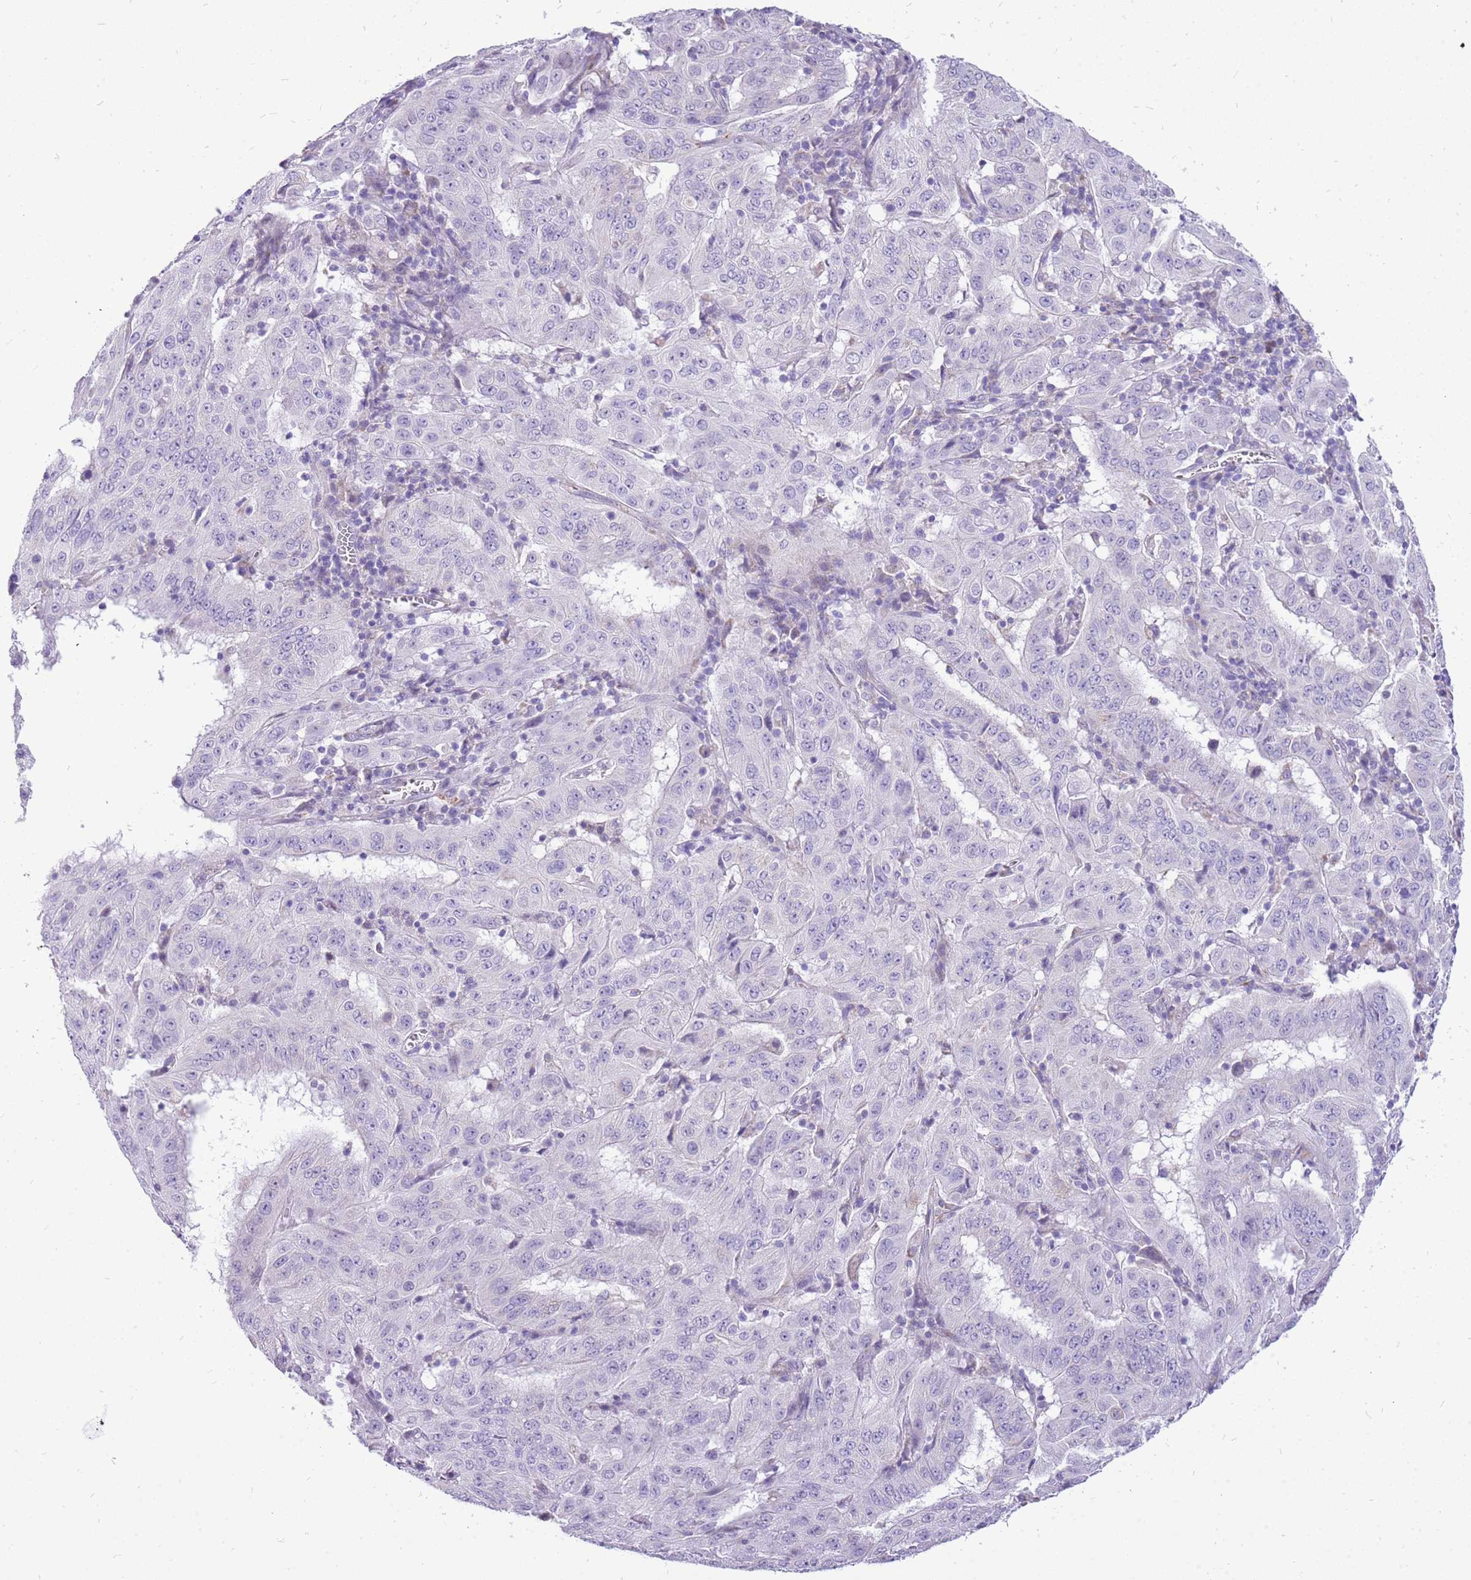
{"staining": {"intensity": "negative", "quantity": "none", "location": "none"}, "tissue": "pancreatic cancer", "cell_type": "Tumor cells", "image_type": "cancer", "snomed": [{"axis": "morphology", "description": "Adenocarcinoma, NOS"}, {"axis": "topography", "description": "Pancreas"}], "caption": "This is a micrograph of immunohistochemistry (IHC) staining of pancreatic adenocarcinoma, which shows no positivity in tumor cells.", "gene": "PCNX1", "patient": {"sex": "male", "age": 63}}